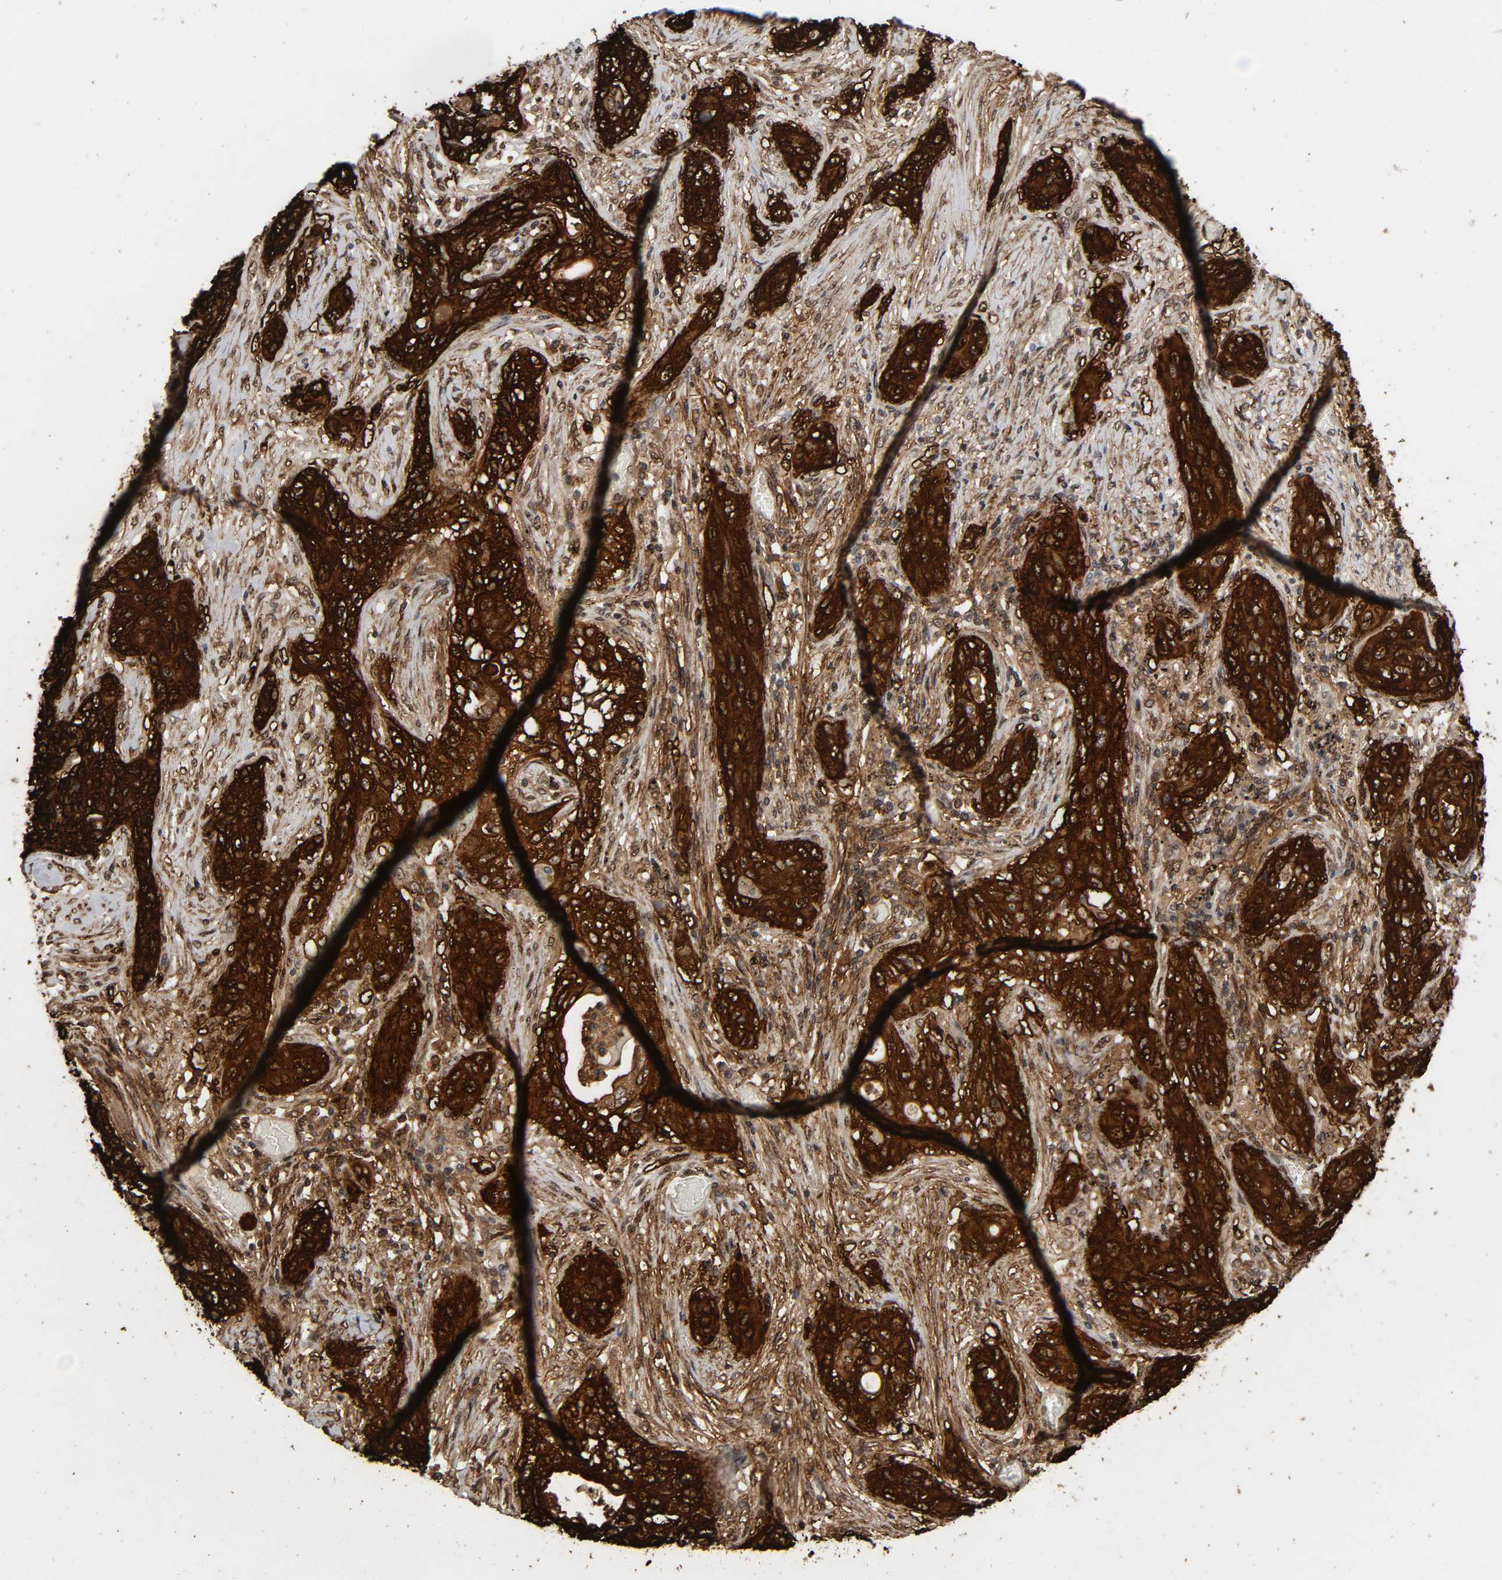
{"staining": {"intensity": "strong", "quantity": ">75%", "location": "cytoplasmic/membranous"}, "tissue": "lung cancer", "cell_type": "Tumor cells", "image_type": "cancer", "snomed": [{"axis": "morphology", "description": "Squamous cell carcinoma, NOS"}, {"axis": "topography", "description": "Lung"}], "caption": "Strong cytoplasmic/membranous expression for a protein is present in approximately >75% of tumor cells of squamous cell carcinoma (lung) using IHC.", "gene": "AHNAK2", "patient": {"sex": "female", "age": 47}}